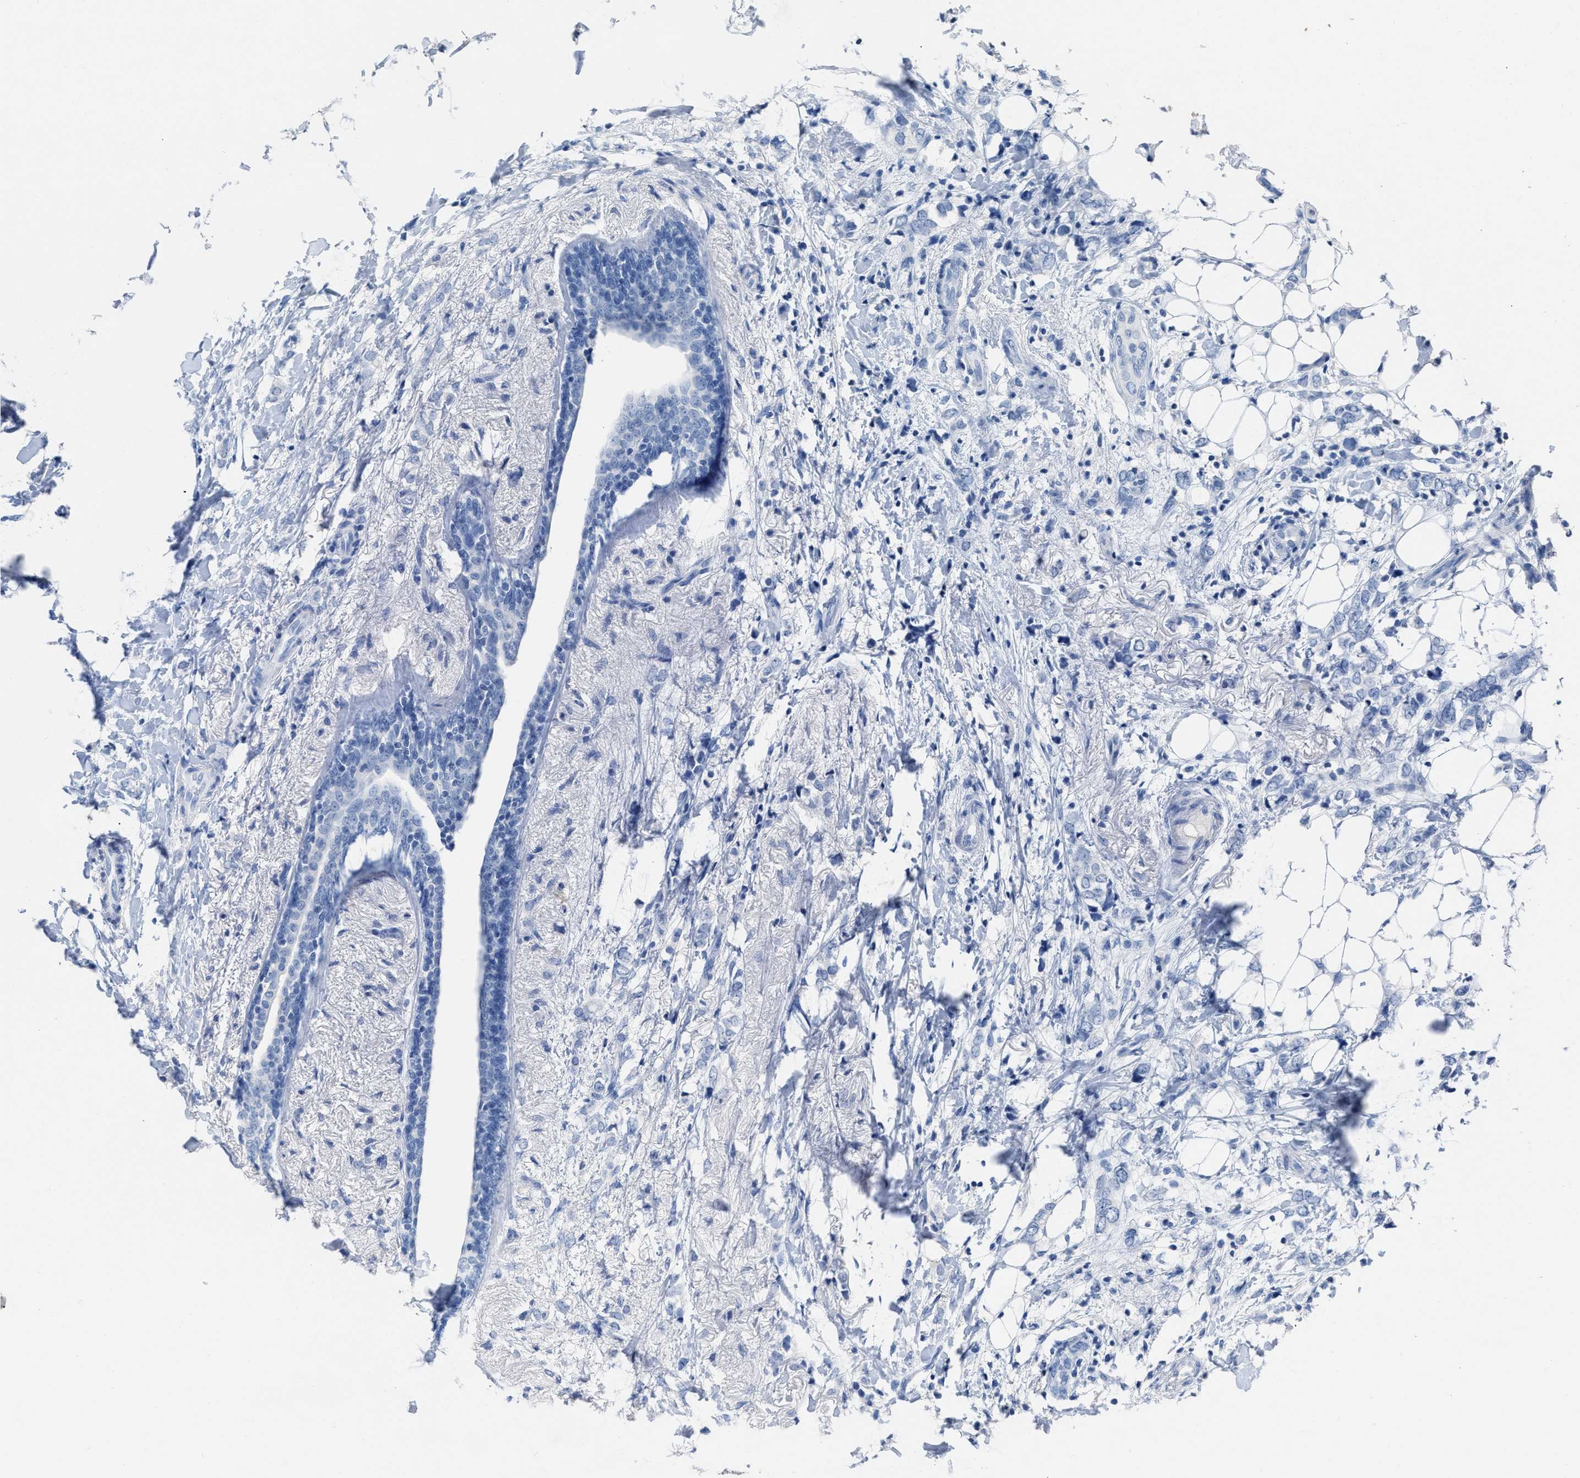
{"staining": {"intensity": "negative", "quantity": "none", "location": "none"}, "tissue": "breast cancer", "cell_type": "Tumor cells", "image_type": "cancer", "snomed": [{"axis": "morphology", "description": "Normal tissue, NOS"}, {"axis": "morphology", "description": "Lobular carcinoma"}, {"axis": "topography", "description": "Breast"}], "caption": "An immunohistochemistry micrograph of breast lobular carcinoma is shown. There is no staining in tumor cells of breast lobular carcinoma.", "gene": "CEACAM5", "patient": {"sex": "female", "age": 47}}